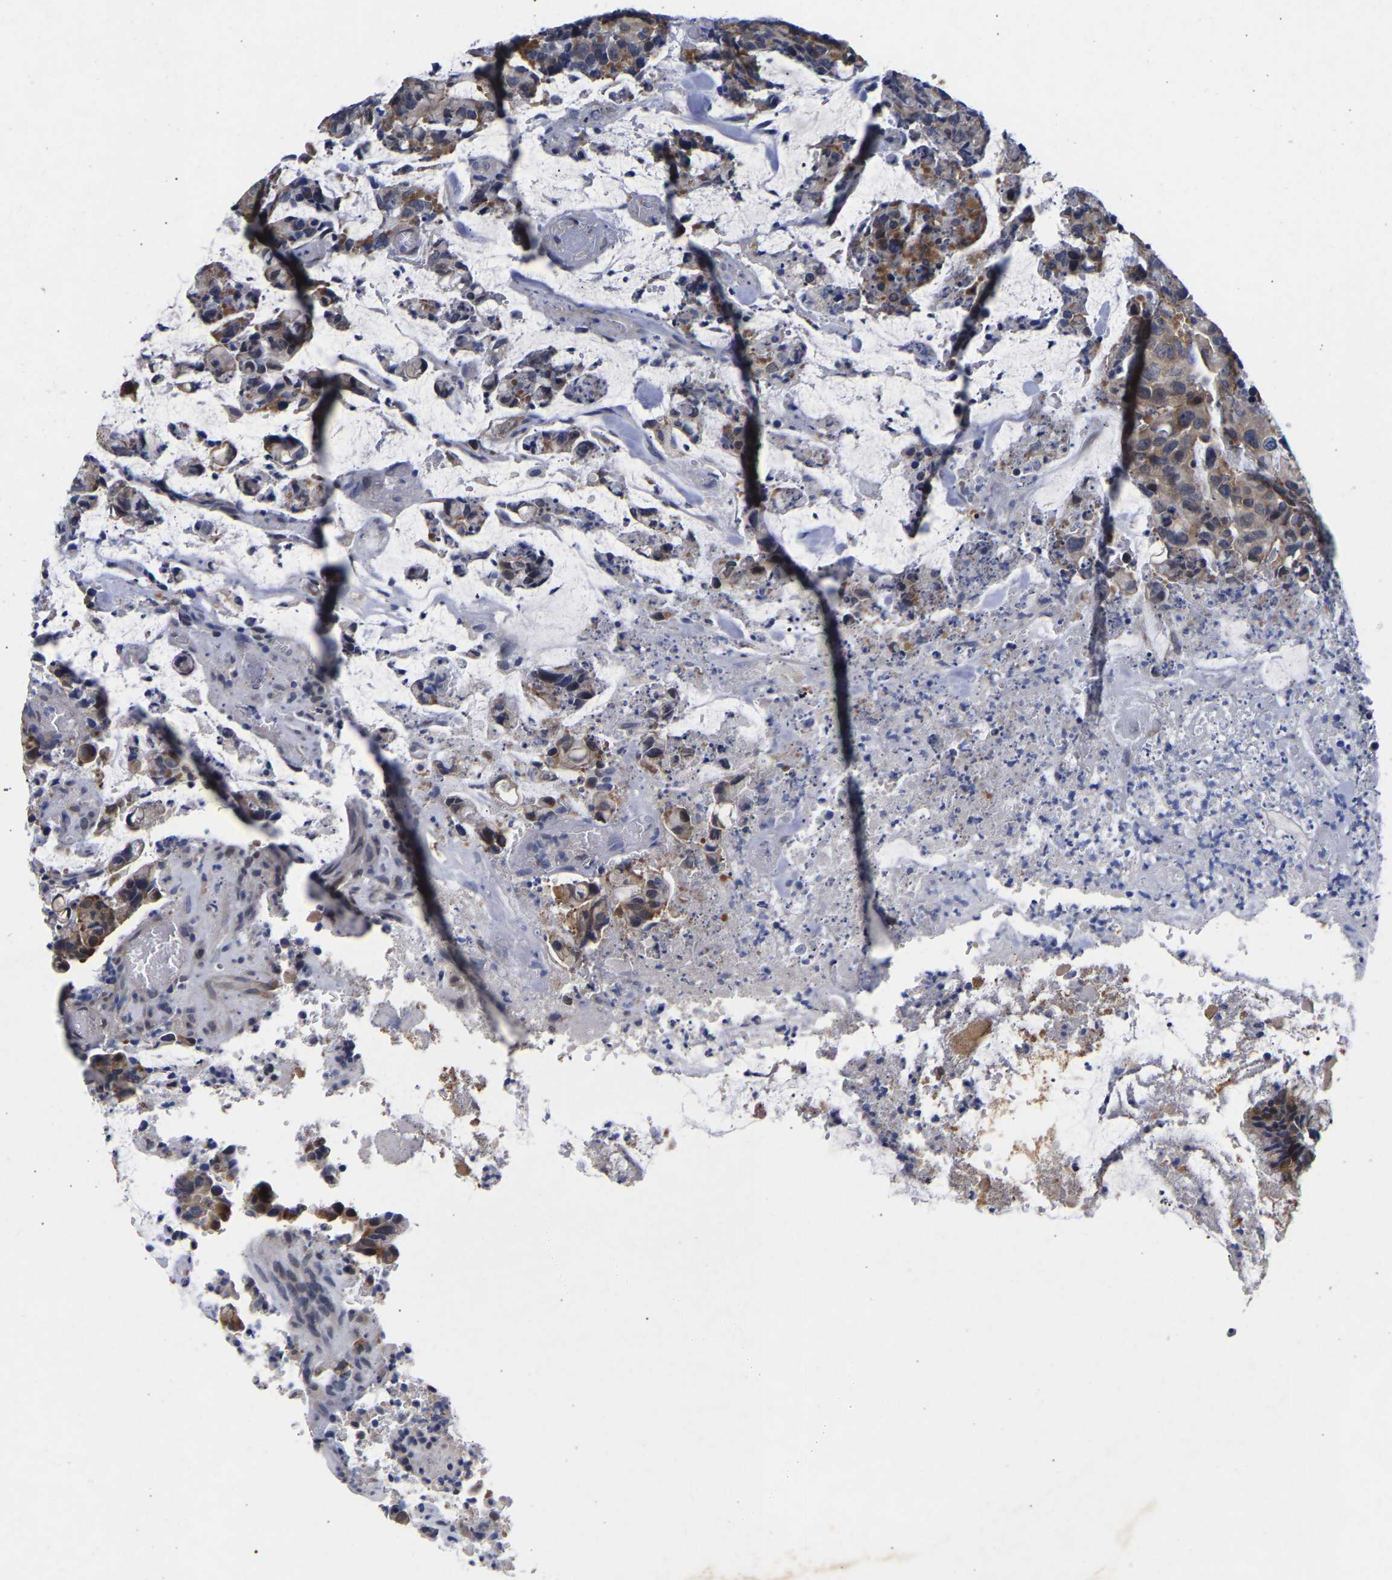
{"staining": {"intensity": "moderate", "quantity": ">75%", "location": "cytoplasmic/membranous"}, "tissue": "colorectal cancer", "cell_type": "Tumor cells", "image_type": "cancer", "snomed": [{"axis": "morphology", "description": "Adenocarcinoma, NOS"}, {"axis": "topography", "description": "Colon"}], "caption": "Protein staining of colorectal cancer tissue displays moderate cytoplasmic/membranous positivity in about >75% of tumor cells.", "gene": "CCDC6", "patient": {"sex": "female", "age": 86}}